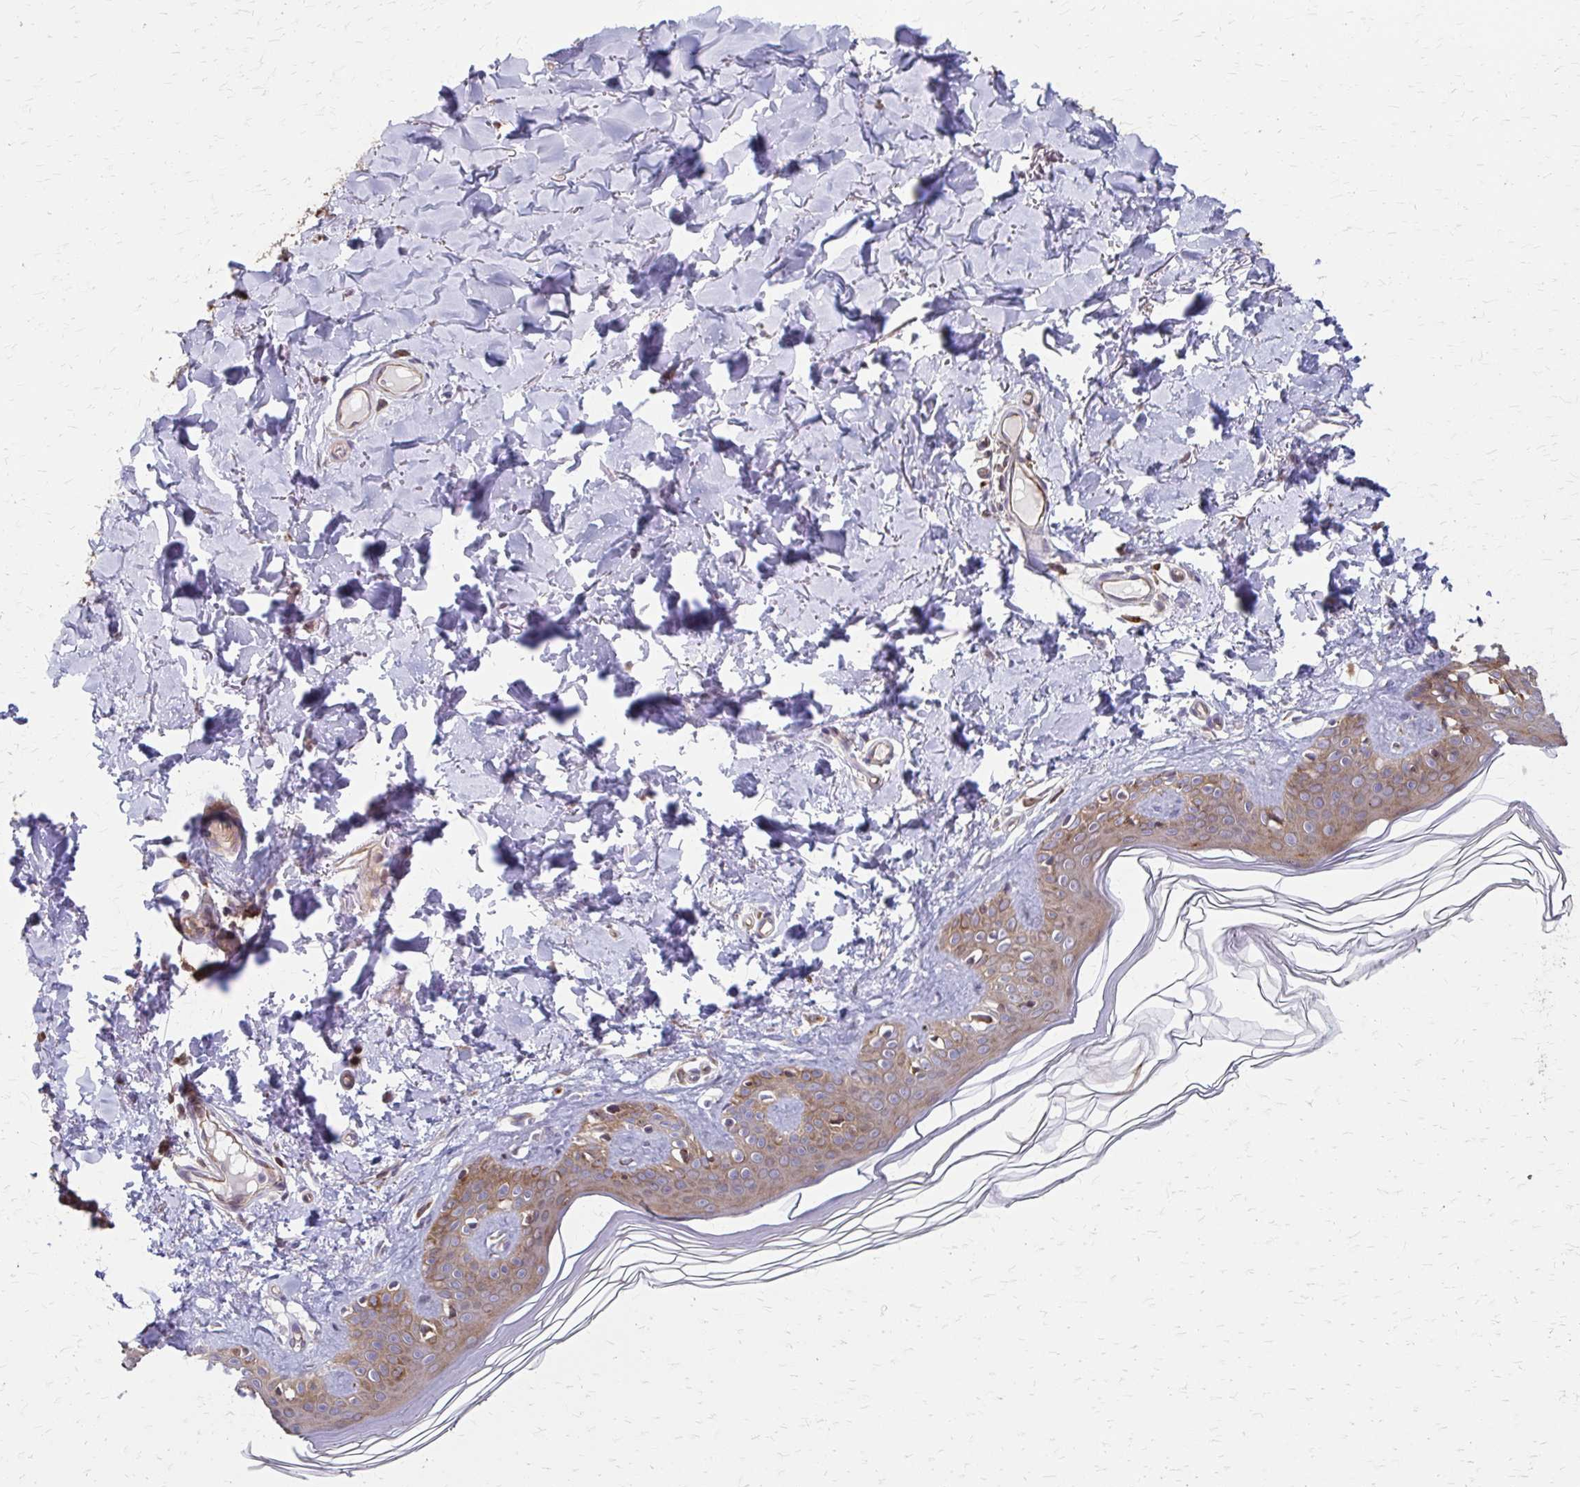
{"staining": {"intensity": "moderate", "quantity": "25%-75%", "location": "cytoplasmic/membranous"}, "tissue": "skin", "cell_type": "Fibroblasts", "image_type": "normal", "snomed": [{"axis": "morphology", "description": "Normal tissue, NOS"}, {"axis": "topography", "description": "Skin"}, {"axis": "topography", "description": "Peripheral nerve tissue"}], "caption": "Brown immunohistochemical staining in unremarkable human skin demonstrates moderate cytoplasmic/membranous staining in approximately 25%-75% of fibroblasts. The staining was performed using DAB, with brown indicating positive protein expression. Nuclei are stained blue with hematoxylin.", "gene": "EEF2", "patient": {"sex": "female", "age": 45}}